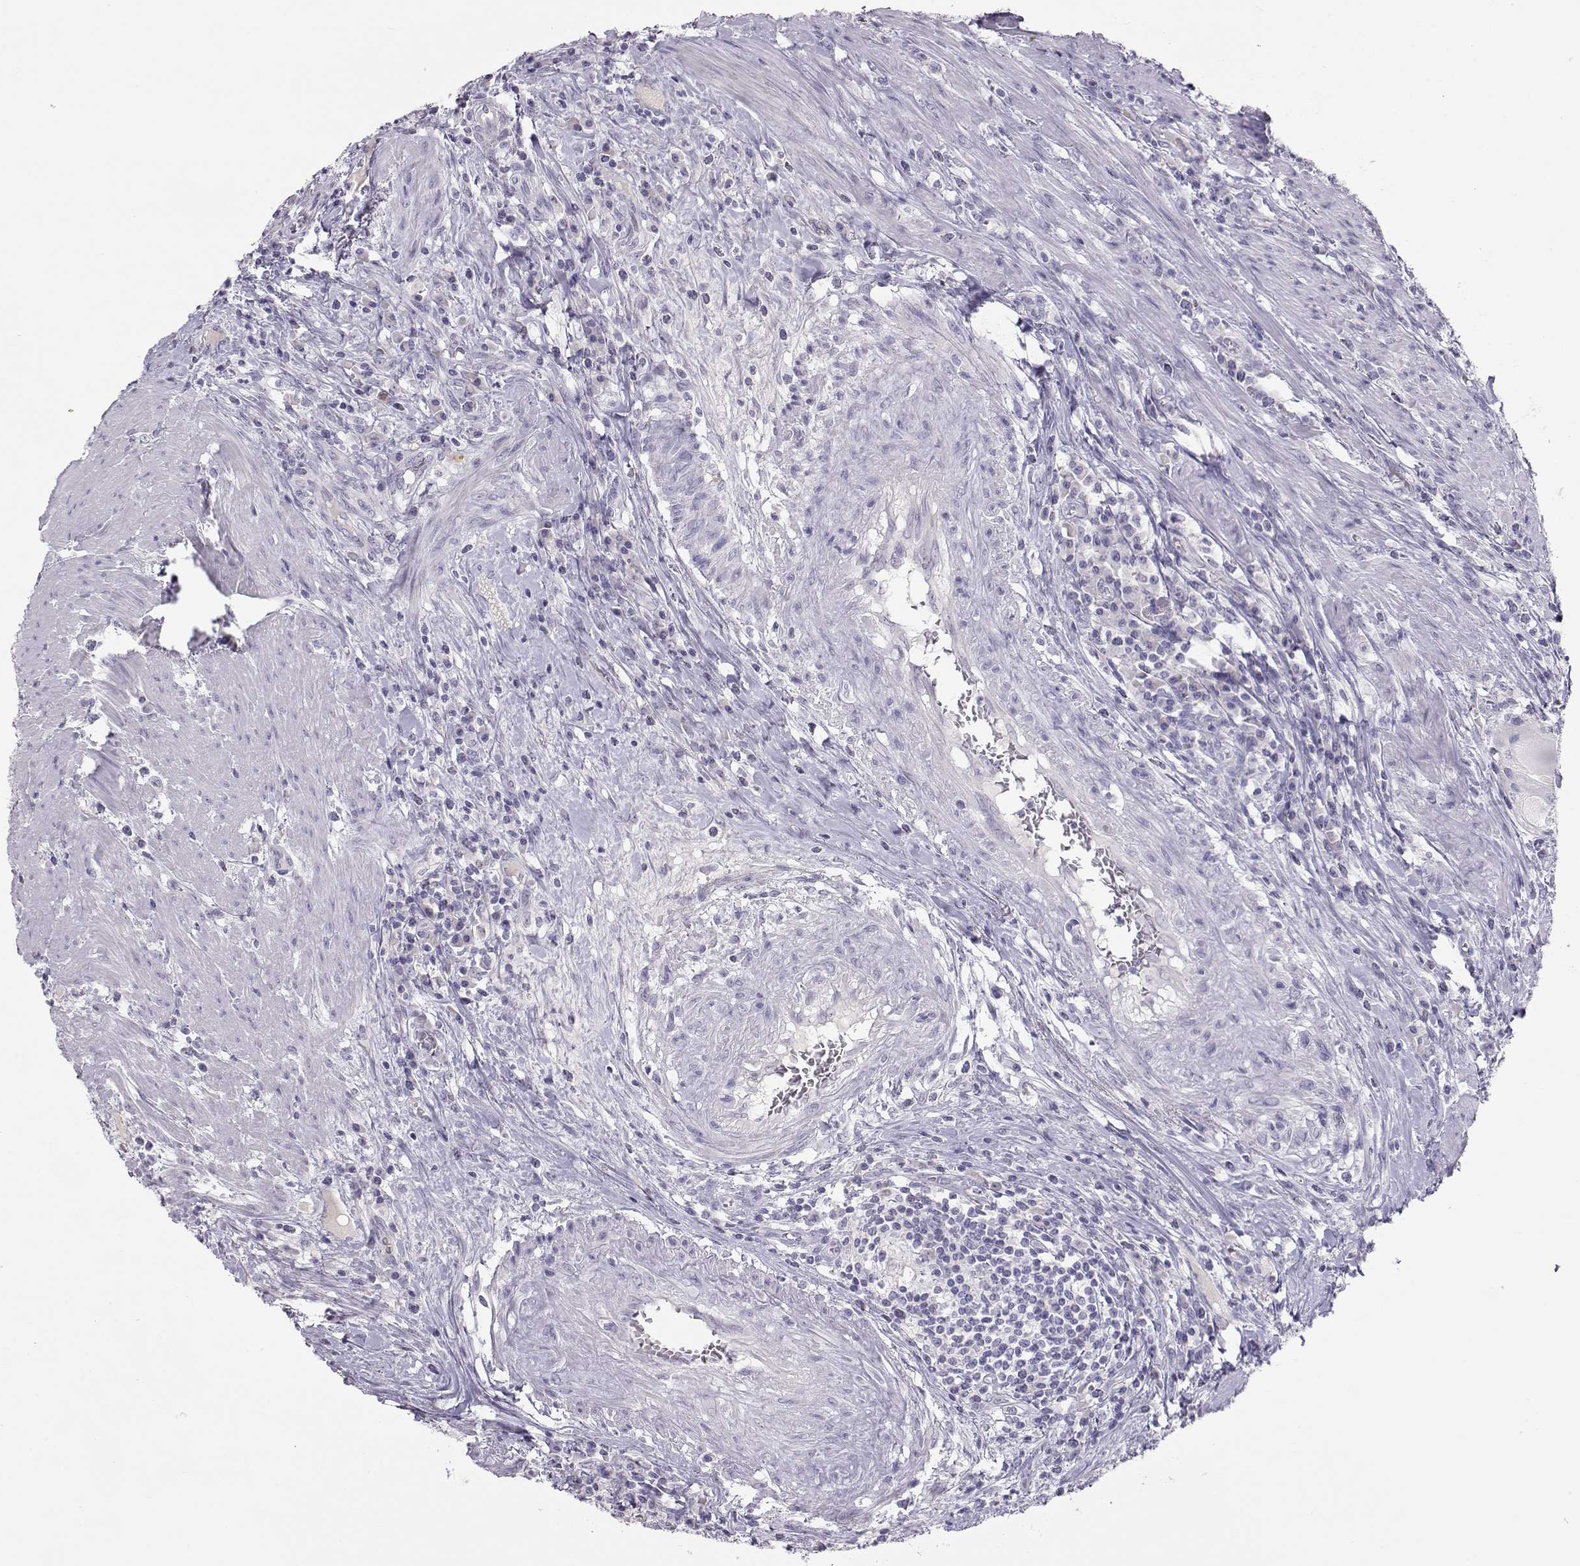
{"staining": {"intensity": "negative", "quantity": "none", "location": "none"}, "tissue": "colorectal cancer", "cell_type": "Tumor cells", "image_type": "cancer", "snomed": [{"axis": "morphology", "description": "Adenocarcinoma, NOS"}, {"axis": "topography", "description": "Colon"}], "caption": "This image is of colorectal adenocarcinoma stained with immunohistochemistry (IHC) to label a protein in brown with the nuclei are counter-stained blue. There is no expression in tumor cells.", "gene": "OPN5", "patient": {"sex": "male", "age": 53}}